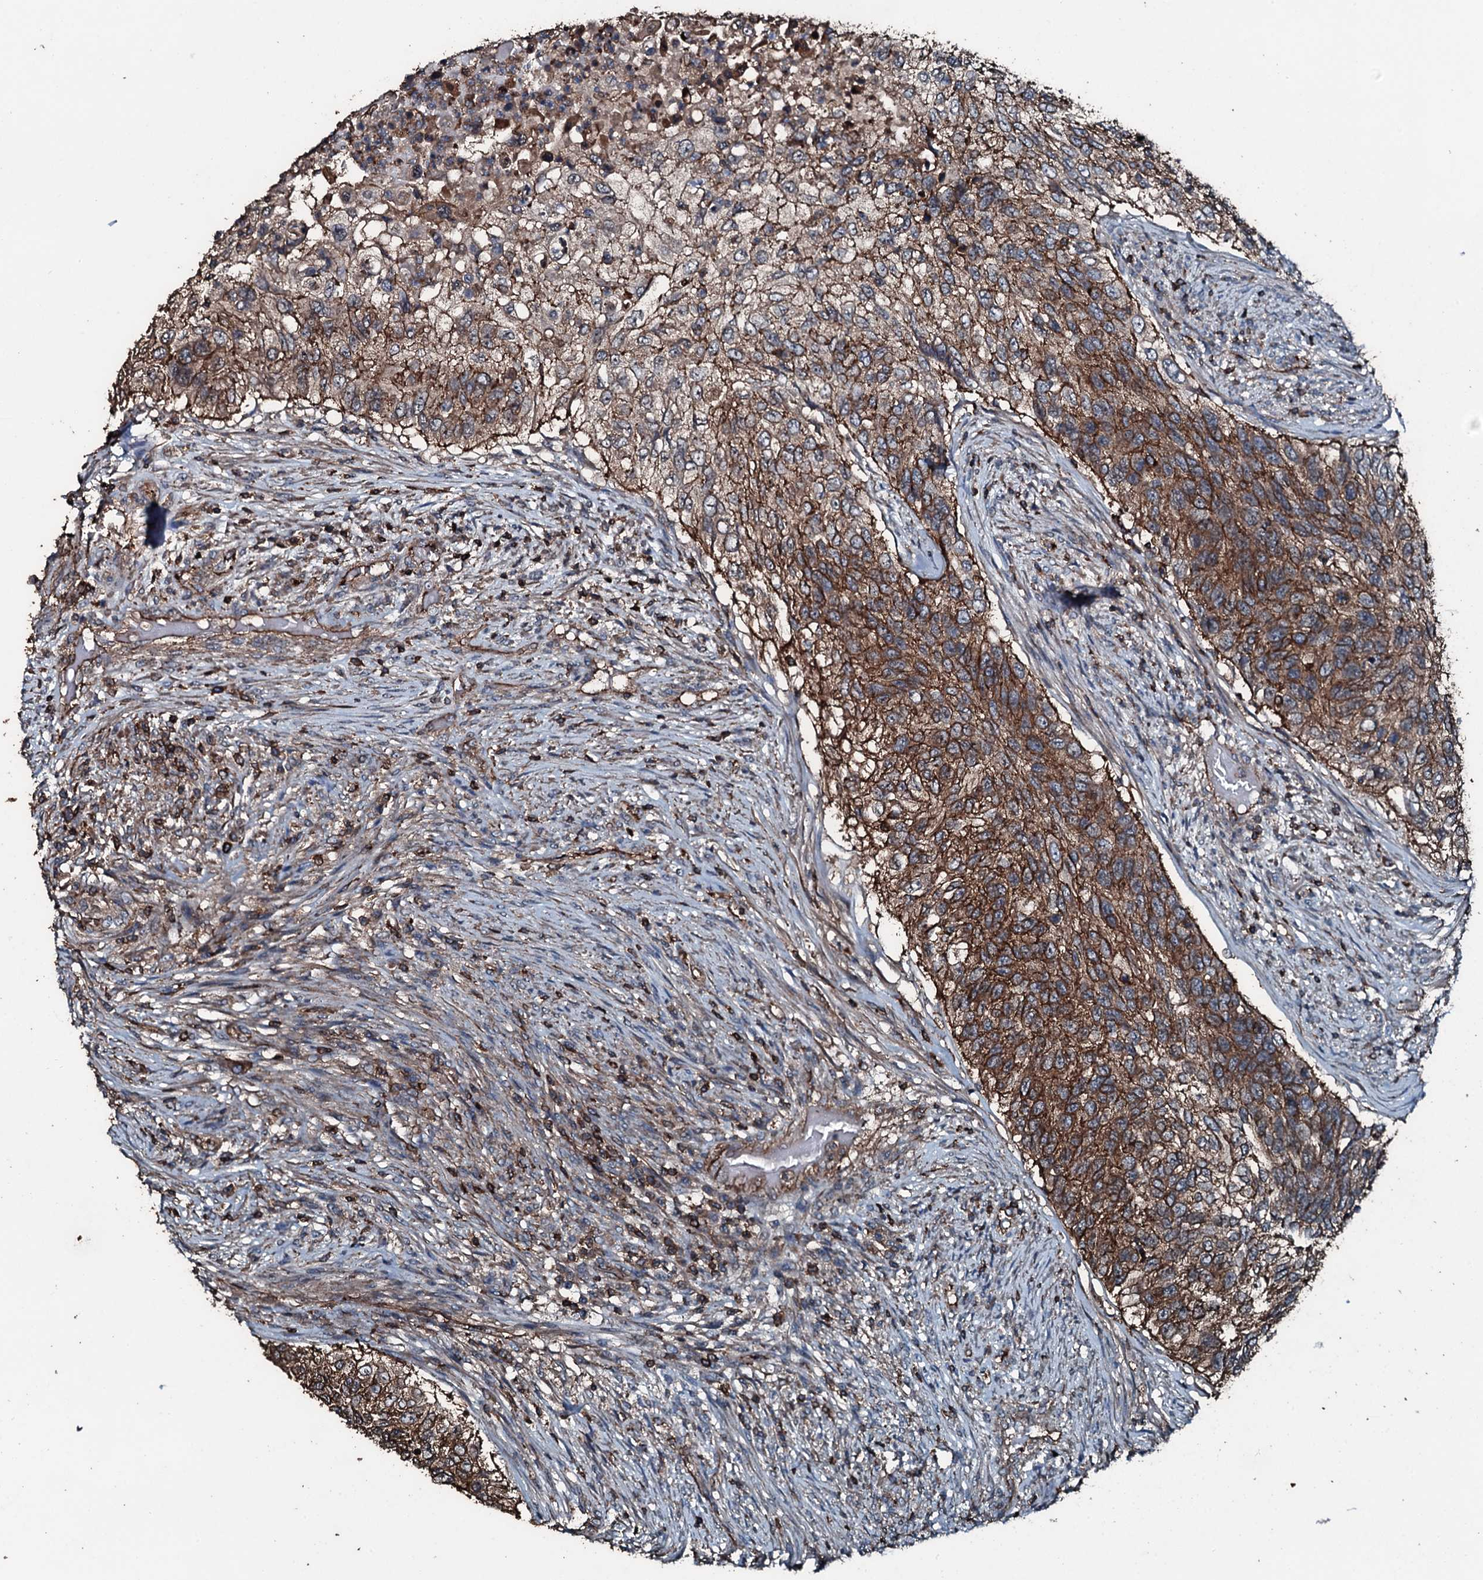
{"staining": {"intensity": "strong", "quantity": ">75%", "location": "cytoplasmic/membranous"}, "tissue": "urothelial cancer", "cell_type": "Tumor cells", "image_type": "cancer", "snomed": [{"axis": "morphology", "description": "Urothelial carcinoma, High grade"}, {"axis": "topography", "description": "Urinary bladder"}], "caption": "Urothelial cancer tissue exhibits strong cytoplasmic/membranous expression in about >75% of tumor cells, visualized by immunohistochemistry.", "gene": "SLC25A38", "patient": {"sex": "female", "age": 60}}